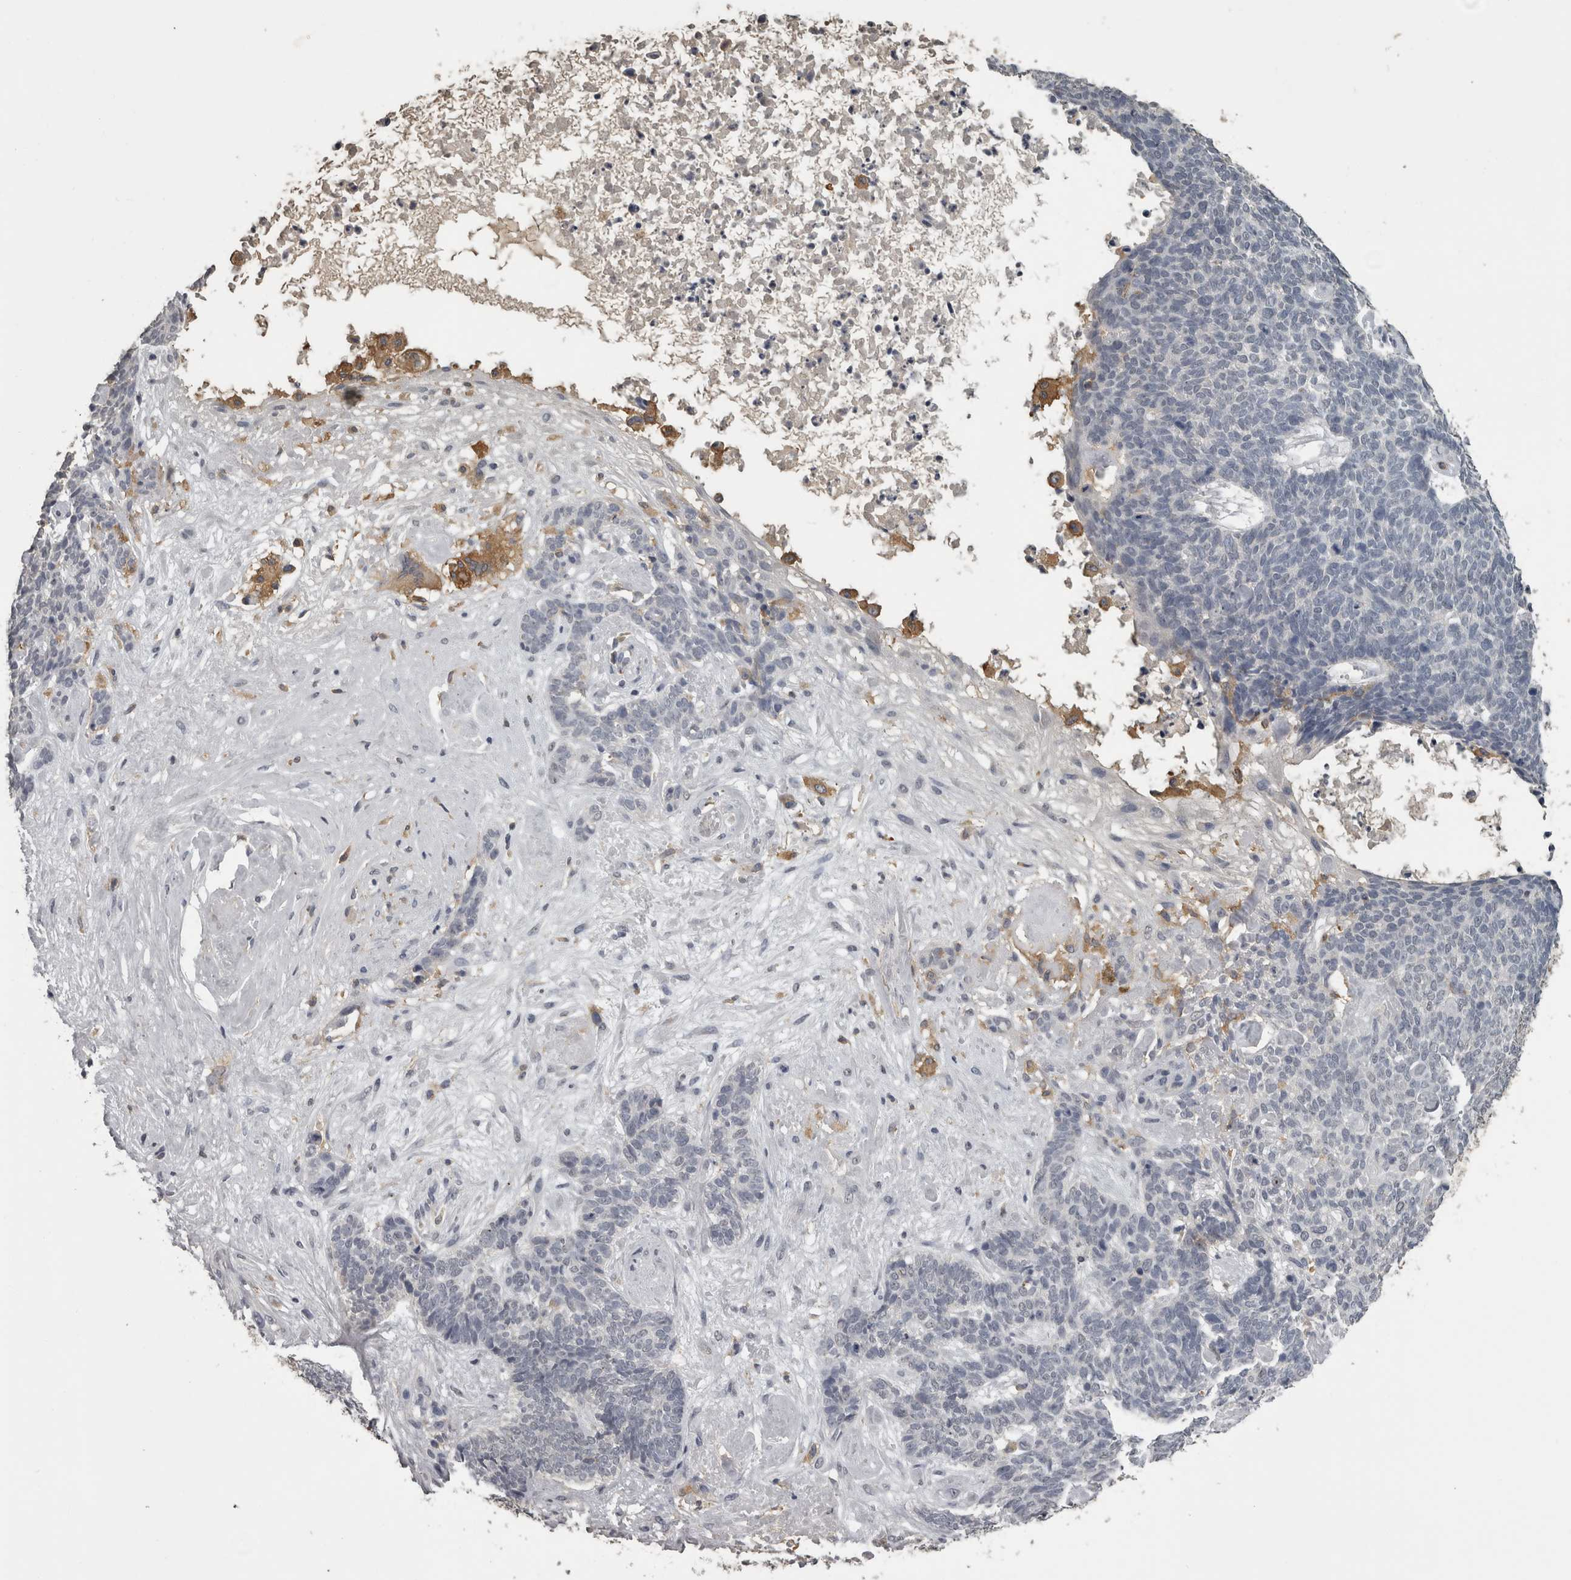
{"staining": {"intensity": "negative", "quantity": "none", "location": "none"}, "tissue": "skin cancer", "cell_type": "Tumor cells", "image_type": "cancer", "snomed": [{"axis": "morphology", "description": "Basal cell carcinoma"}, {"axis": "topography", "description": "Skin"}], "caption": "IHC micrograph of neoplastic tissue: human skin cancer stained with DAB displays no significant protein positivity in tumor cells. (Stains: DAB (3,3'-diaminobenzidine) immunohistochemistry (IHC) with hematoxylin counter stain, Microscopy: brightfield microscopy at high magnification).", "gene": "PIK3AP1", "patient": {"sex": "female", "age": 84}}